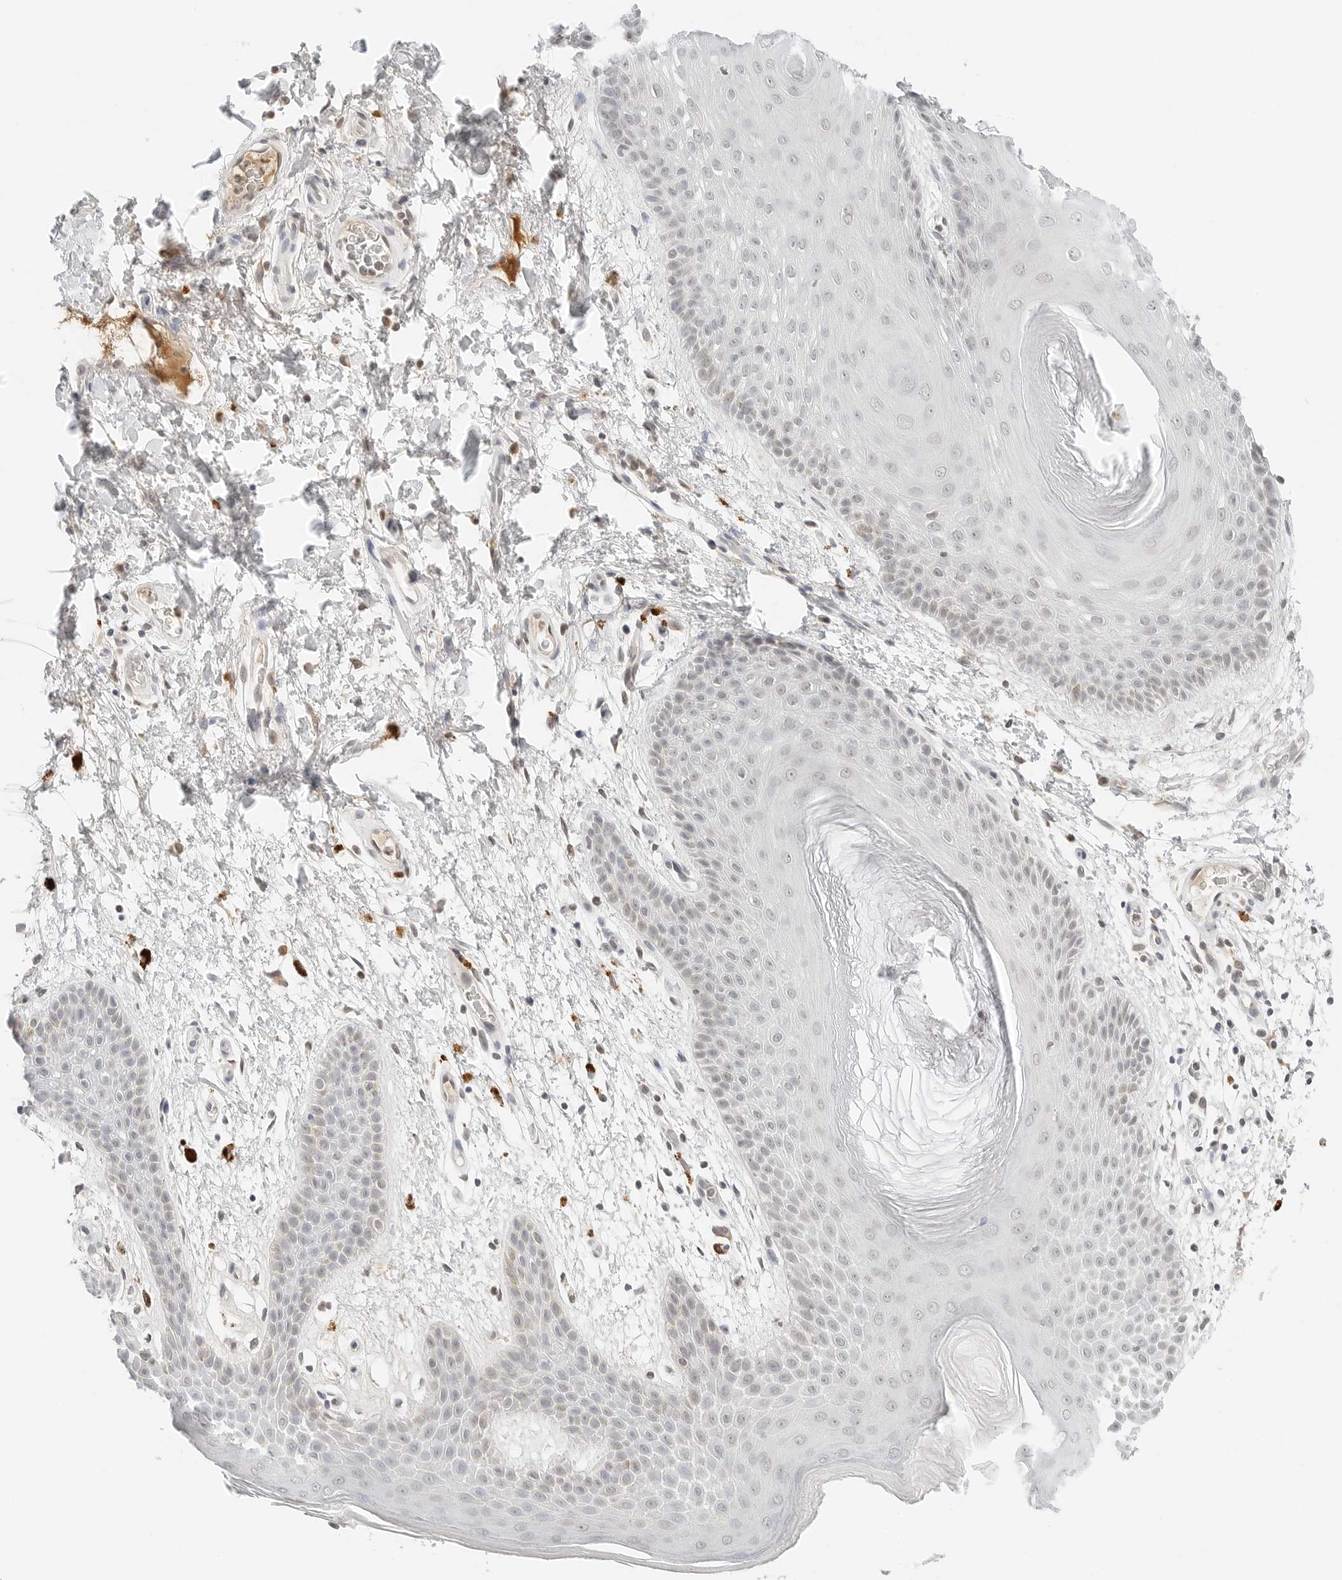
{"staining": {"intensity": "negative", "quantity": "none", "location": "none"}, "tissue": "skin", "cell_type": "Epidermal cells", "image_type": "normal", "snomed": [{"axis": "morphology", "description": "Normal tissue, NOS"}, {"axis": "topography", "description": "Anal"}], "caption": "Skin was stained to show a protein in brown. There is no significant positivity in epidermal cells. (Stains: DAB immunohistochemistry (IHC) with hematoxylin counter stain, Microscopy: brightfield microscopy at high magnification).", "gene": "NEO1", "patient": {"sex": "male", "age": 74}}